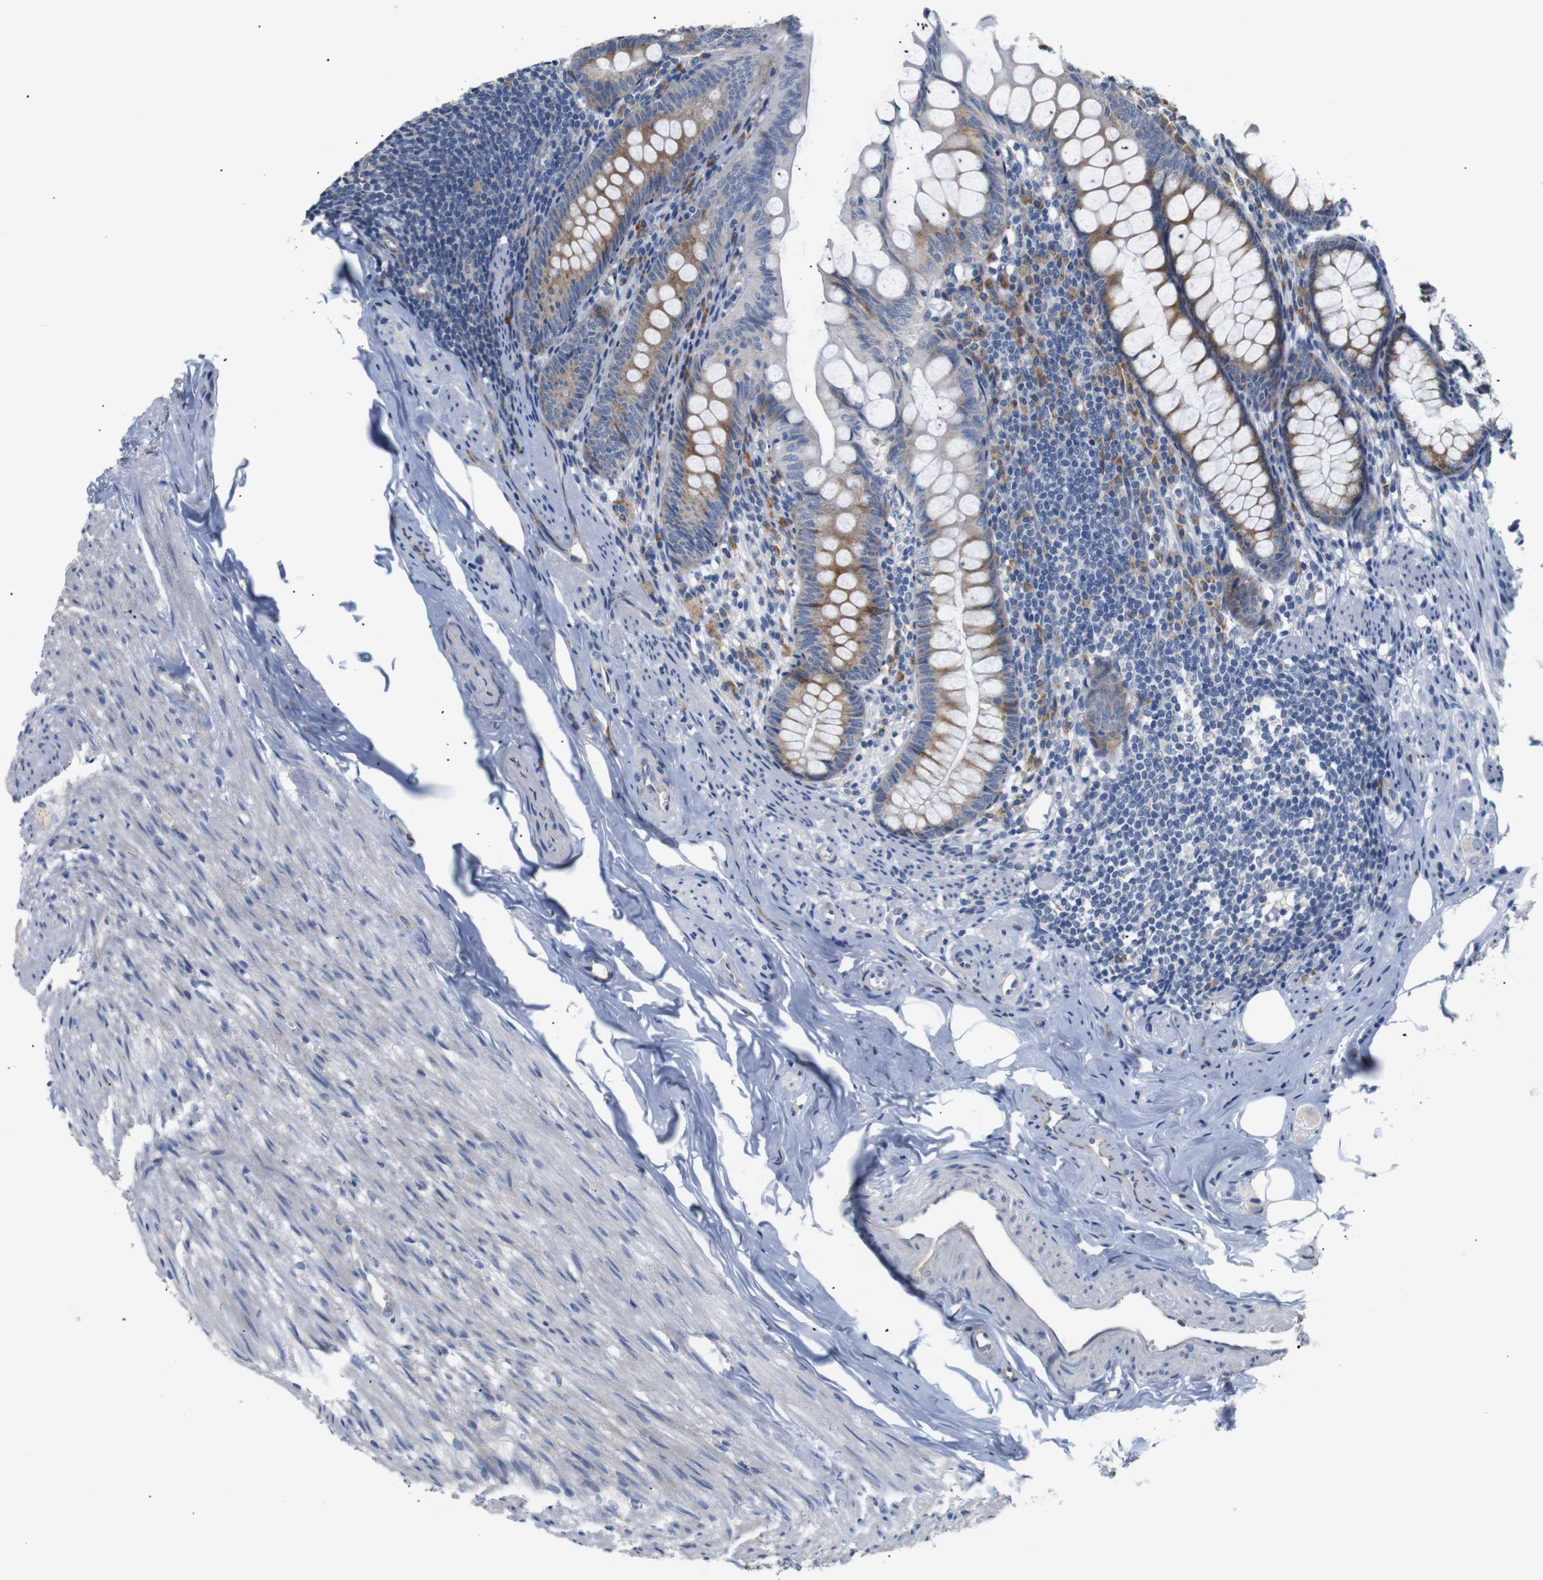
{"staining": {"intensity": "moderate", "quantity": ">75%", "location": "cytoplasmic/membranous"}, "tissue": "appendix", "cell_type": "Glandular cells", "image_type": "normal", "snomed": [{"axis": "morphology", "description": "Normal tissue, NOS"}, {"axis": "topography", "description": "Appendix"}], "caption": "High-power microscopy captured an immunohistochemistry micrograph of normal appendix, revealing moderate cytoplasmic/membranous expression in approximately >75% of glandular cells.", "gene": "TRIM5", "patient": {"sex": "female", "age": 77}}